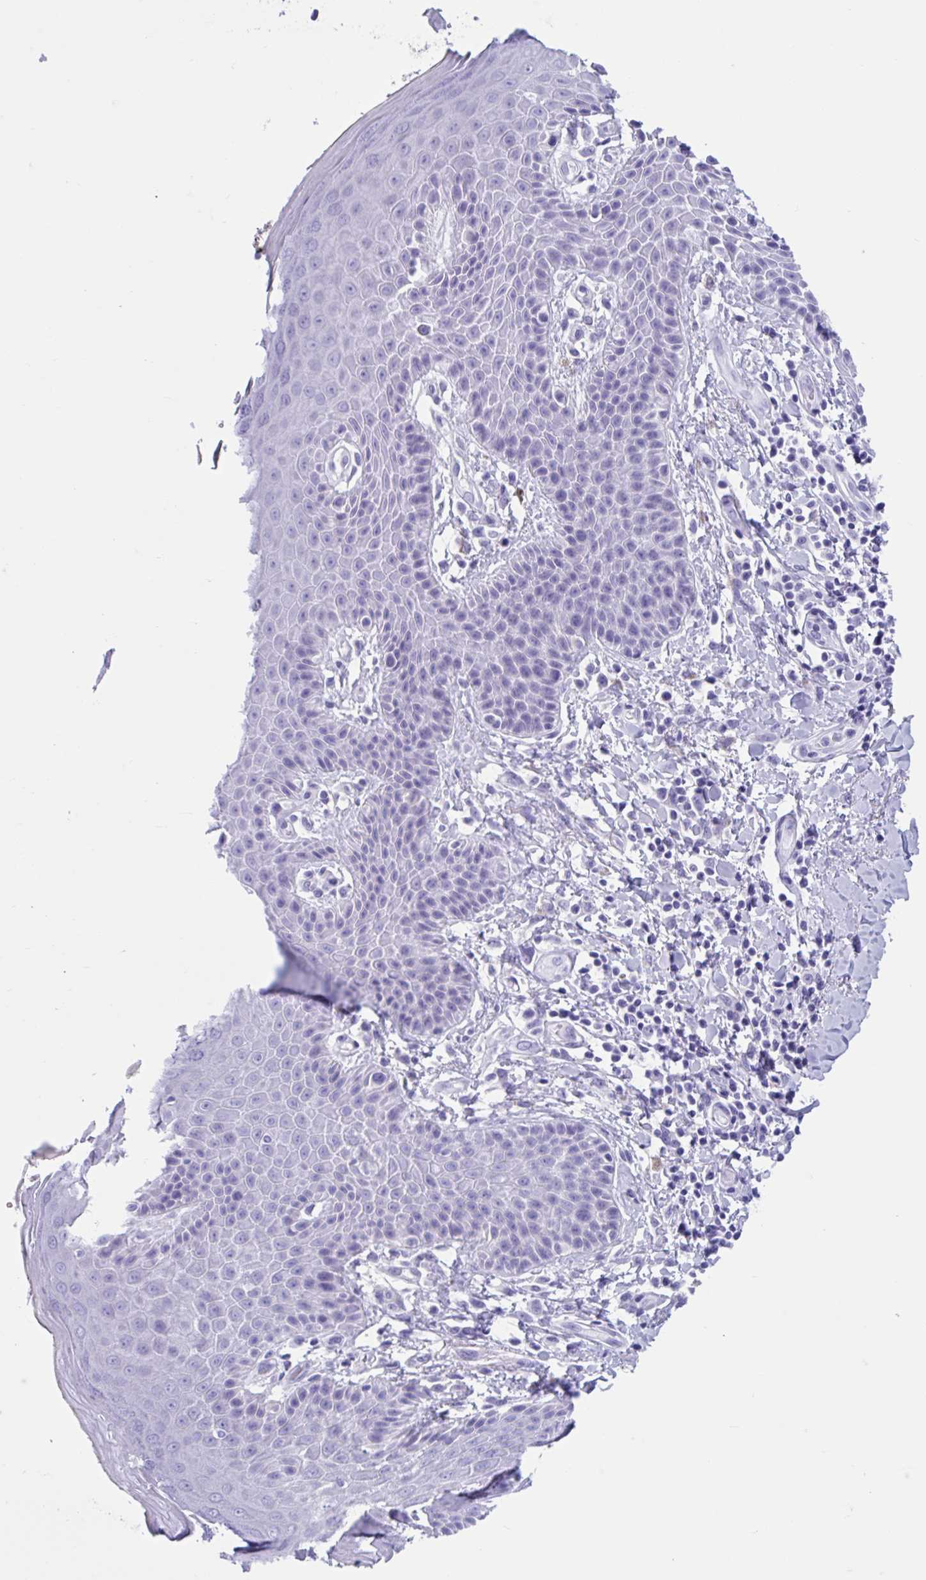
{"staining": {"intensity": "weak", "quantity": "<25%", "location": "cytoplasmic/membranous"}, "tissue": "skin", "cell_type": "Epidermal cells", "image_type": "normal", "snomed": [{"axis": "morphology", "description": "Normal tissue, NOS"}, {"axis": "topography", "description": "Anal"}, {"axis": "topography", "description": "Peripheral nerve tissue"}], "caption": "Histopathology image shows no significant protein expression in epidermal cells of normal skin. The staining is performed using DAB (3,3'-diaminobenzidine) brown chromogen with nuclei counter-stained in using hematoxylin.", "gene": "TMEM35A", "patient": {"sex": "male", "age": 51}}